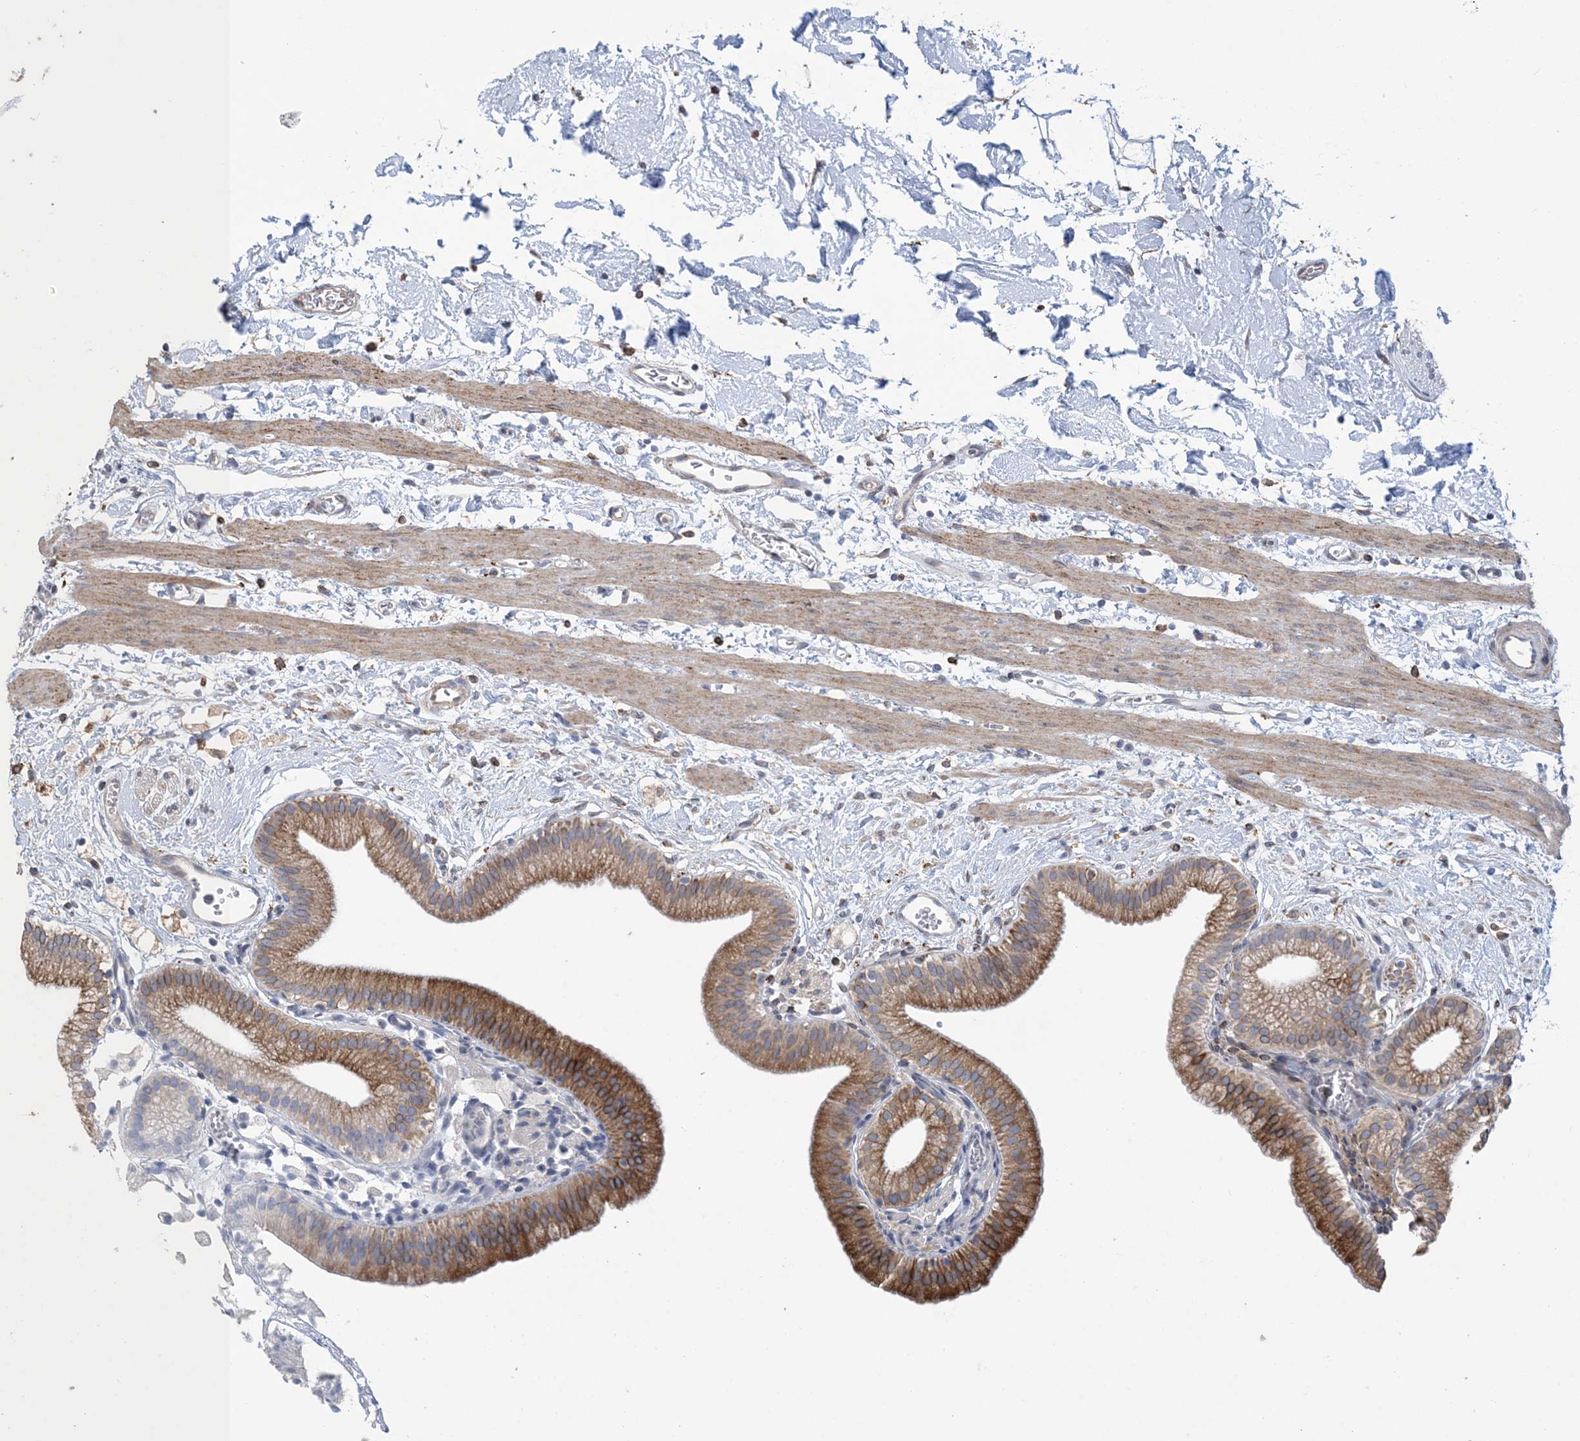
{"staining": {"intensity": "strong", "quantity": "<25%", "location": "cytoplasmic/membranous"}, "tissue": "gallbladder", "cell_type": "Glandular cells", "image_type": "normal", "snomed": [{"axis": "morphology", "description": "Normal tissue, NOS"}, {"axis": "topography", "description": "Gallbladder"}], "caption": "Strong cytoplasmic/membranous protein positivity is appreciated in about <25% of glandular cells in gallbladder.", "gene": "SHANK1", "patient": {"sex": "male", "age": 55}}